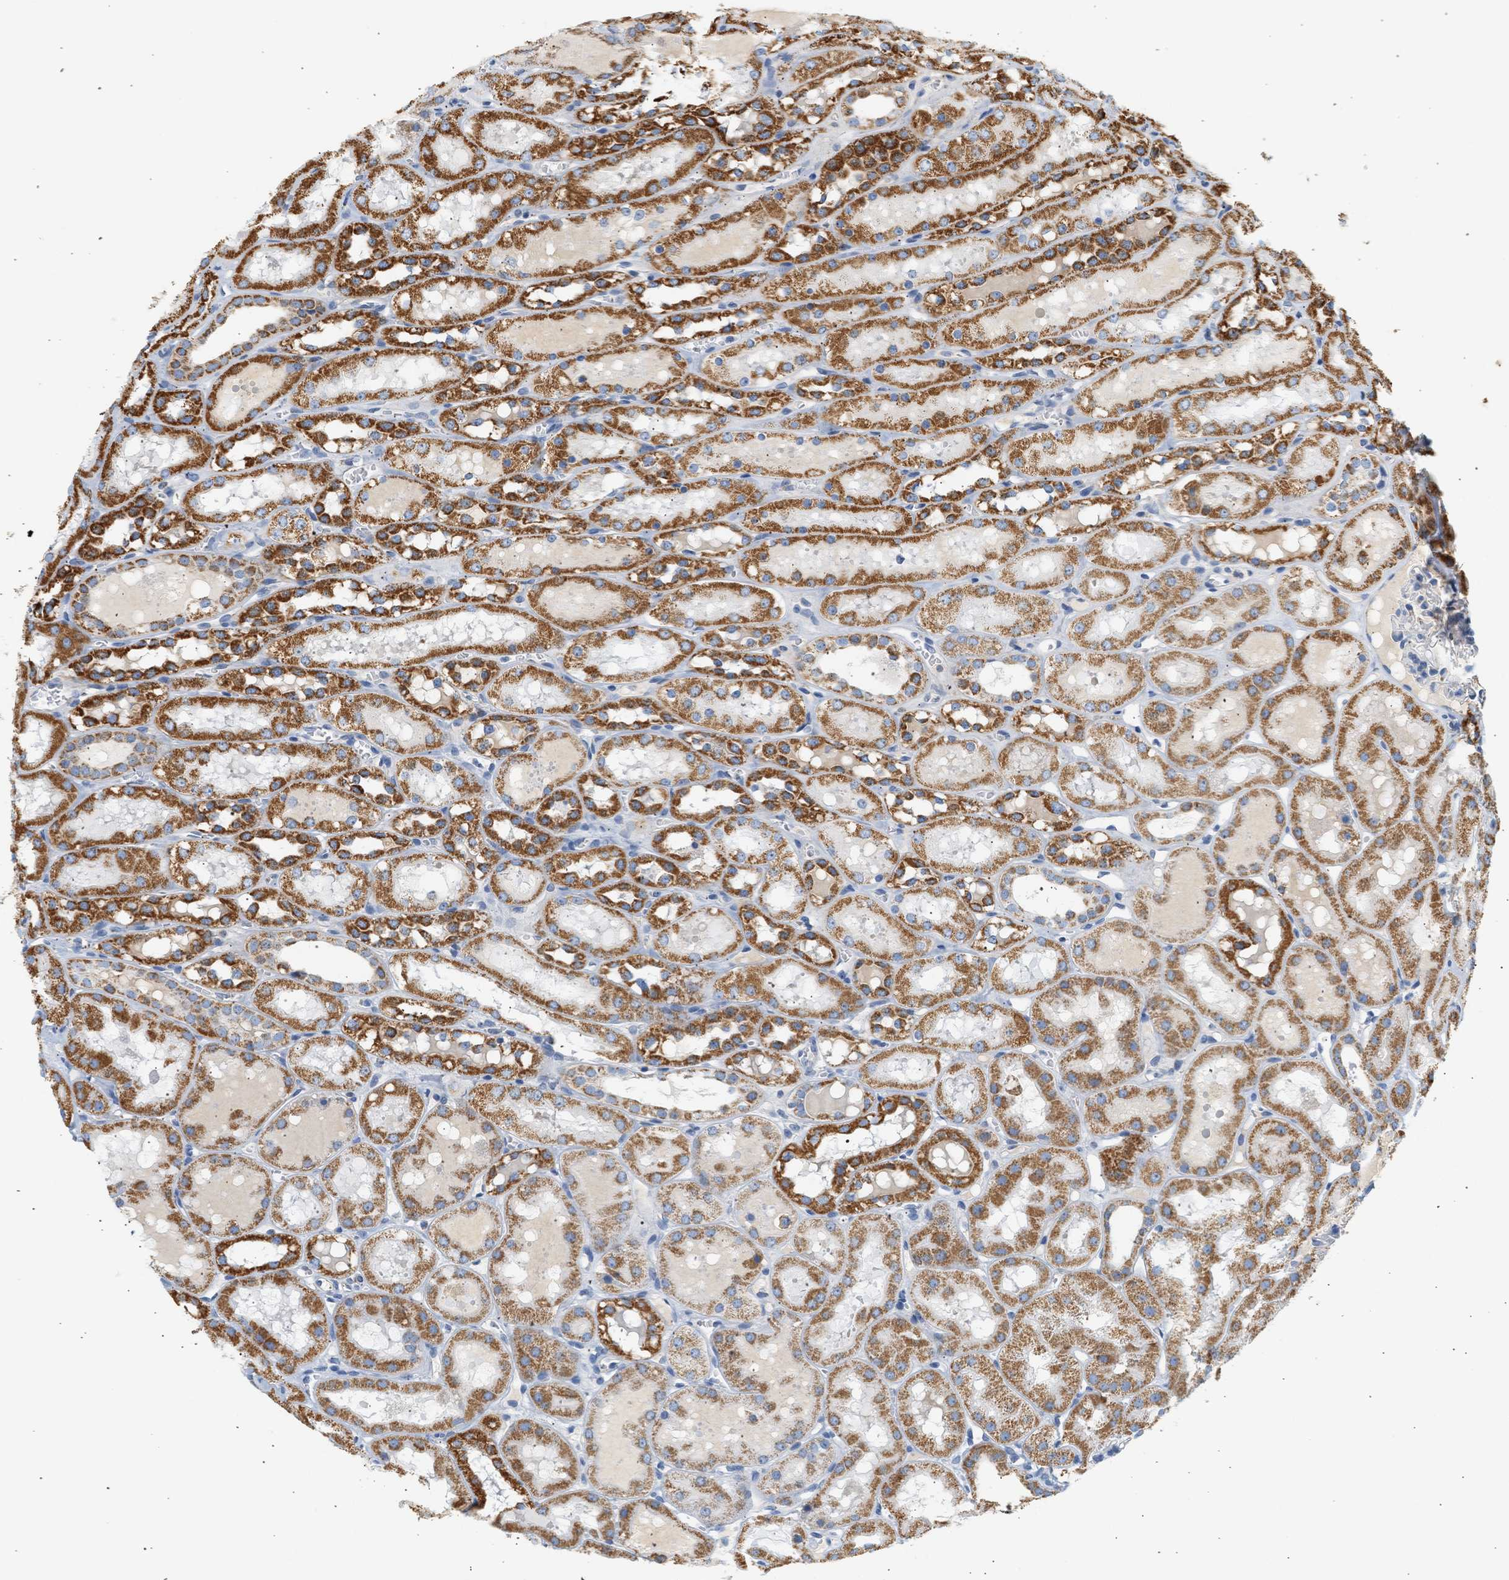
{"staining": {"intensity": "negative", "quantity": "none", "location": "none"}, "tissue": "kidney", "cell_type": "Cells in glomeruli", "image_type": "normal", "snomed": [{"axis": "morphology", "description": "Normal tissue, NOS"}, {"axis": "topography", "description": "Kidney"}, {"axis": "topography", "description": "Urinary bladder"}], "caption": "High power microscopy micrograph of an IHC image of normal kidney, revealing no significant expression in cells in glomeruli. The staining was performed using DAB to visualize the protein expression in brown, while the nuclei were stained in blue with hematoxylin (Magnification: 20x).", "gene": "GRPEL2", "patient": {"sex": "male", "age": 16}}